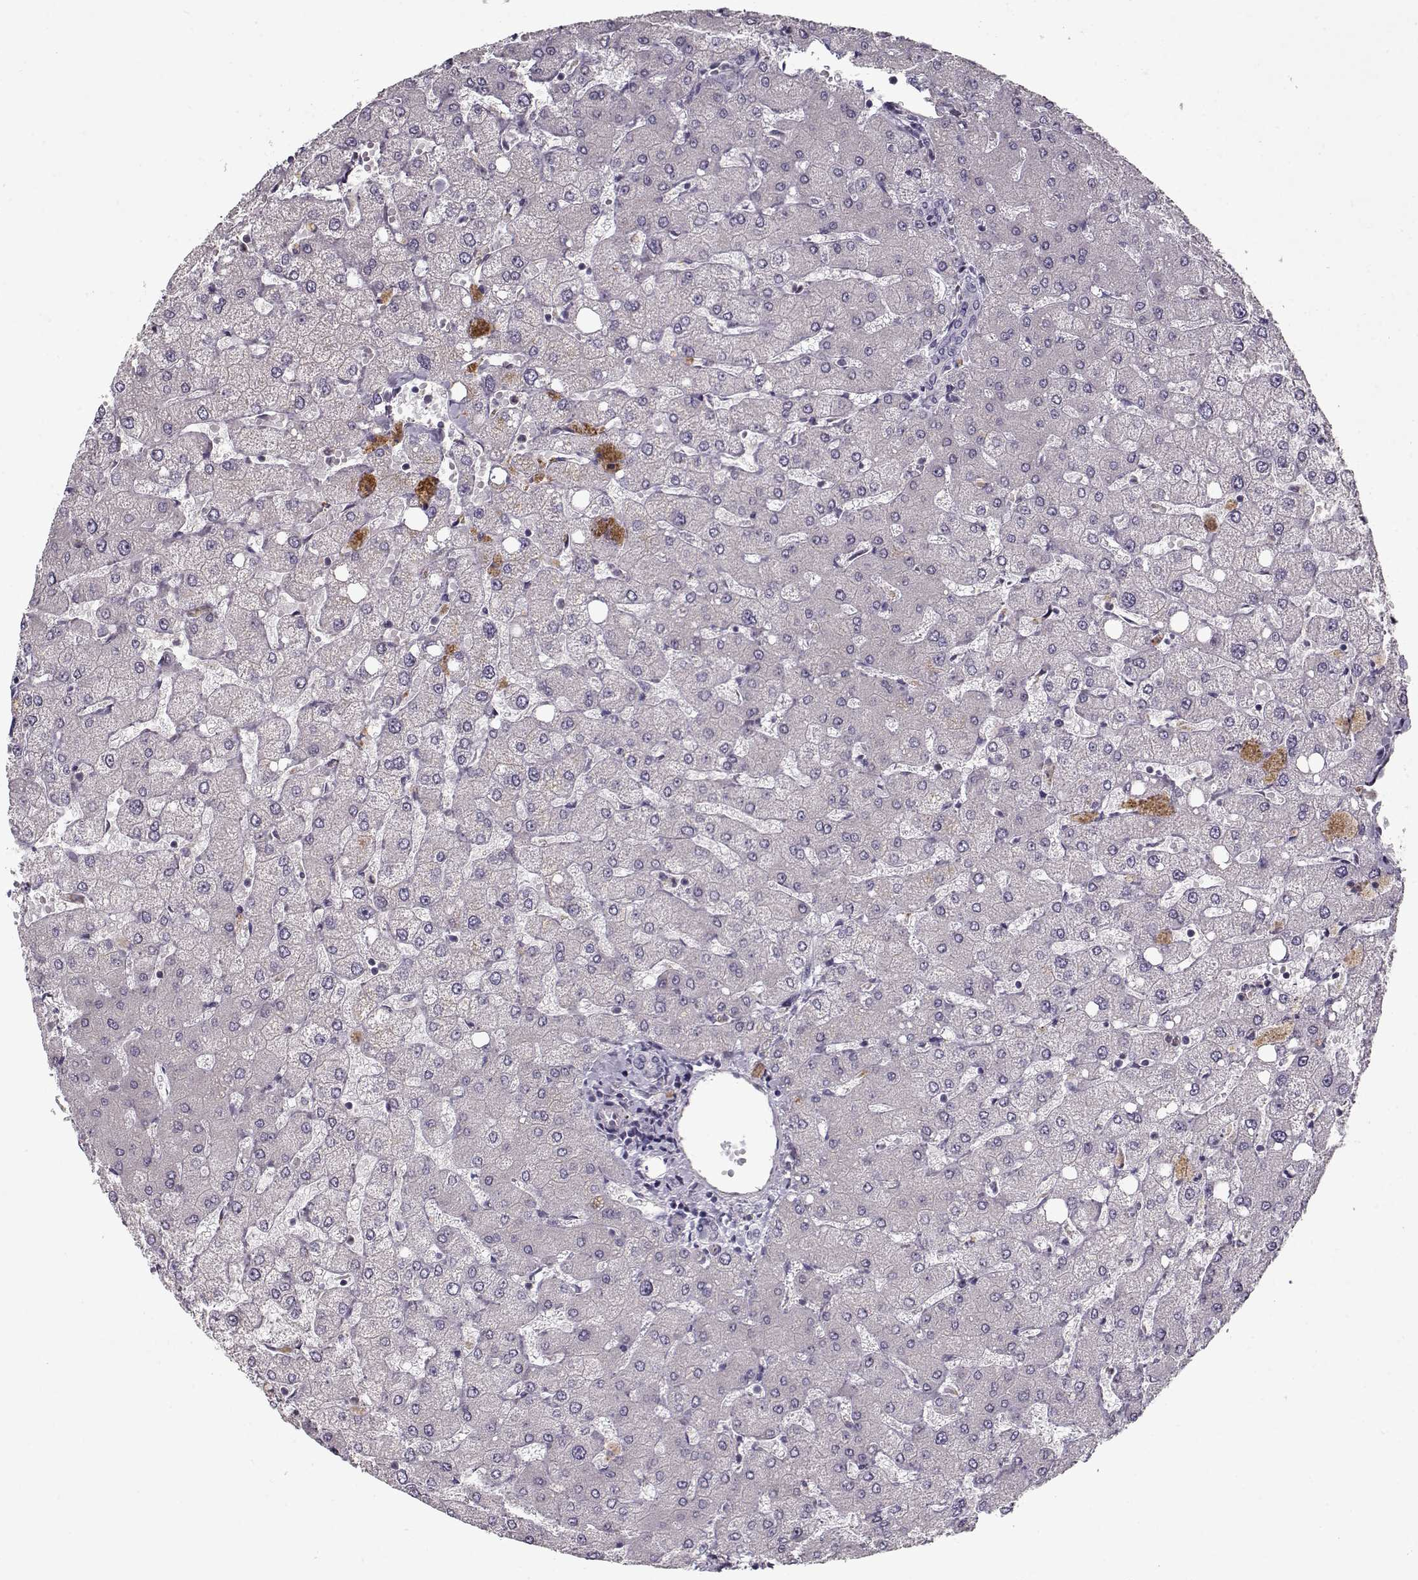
{"staining": {"intensity": "negative", "quantity": "none", "location": "none"}, "tissue": "liver", "cell_type": "Cholangiocytes", "image_type": "normal", "snomed": [{"axis": "morphology", "description": "Normal tissue, NOS"}, {"axis": "topography", "description": "Liver"}], "caption": "An immunohistochemistry (IHC) micrograph of unremarkable liver is shown. There is no staining in cholangiocytes of liver.", "gene": "UNC13D", "patient": {"sex": "female", "age": 54}}